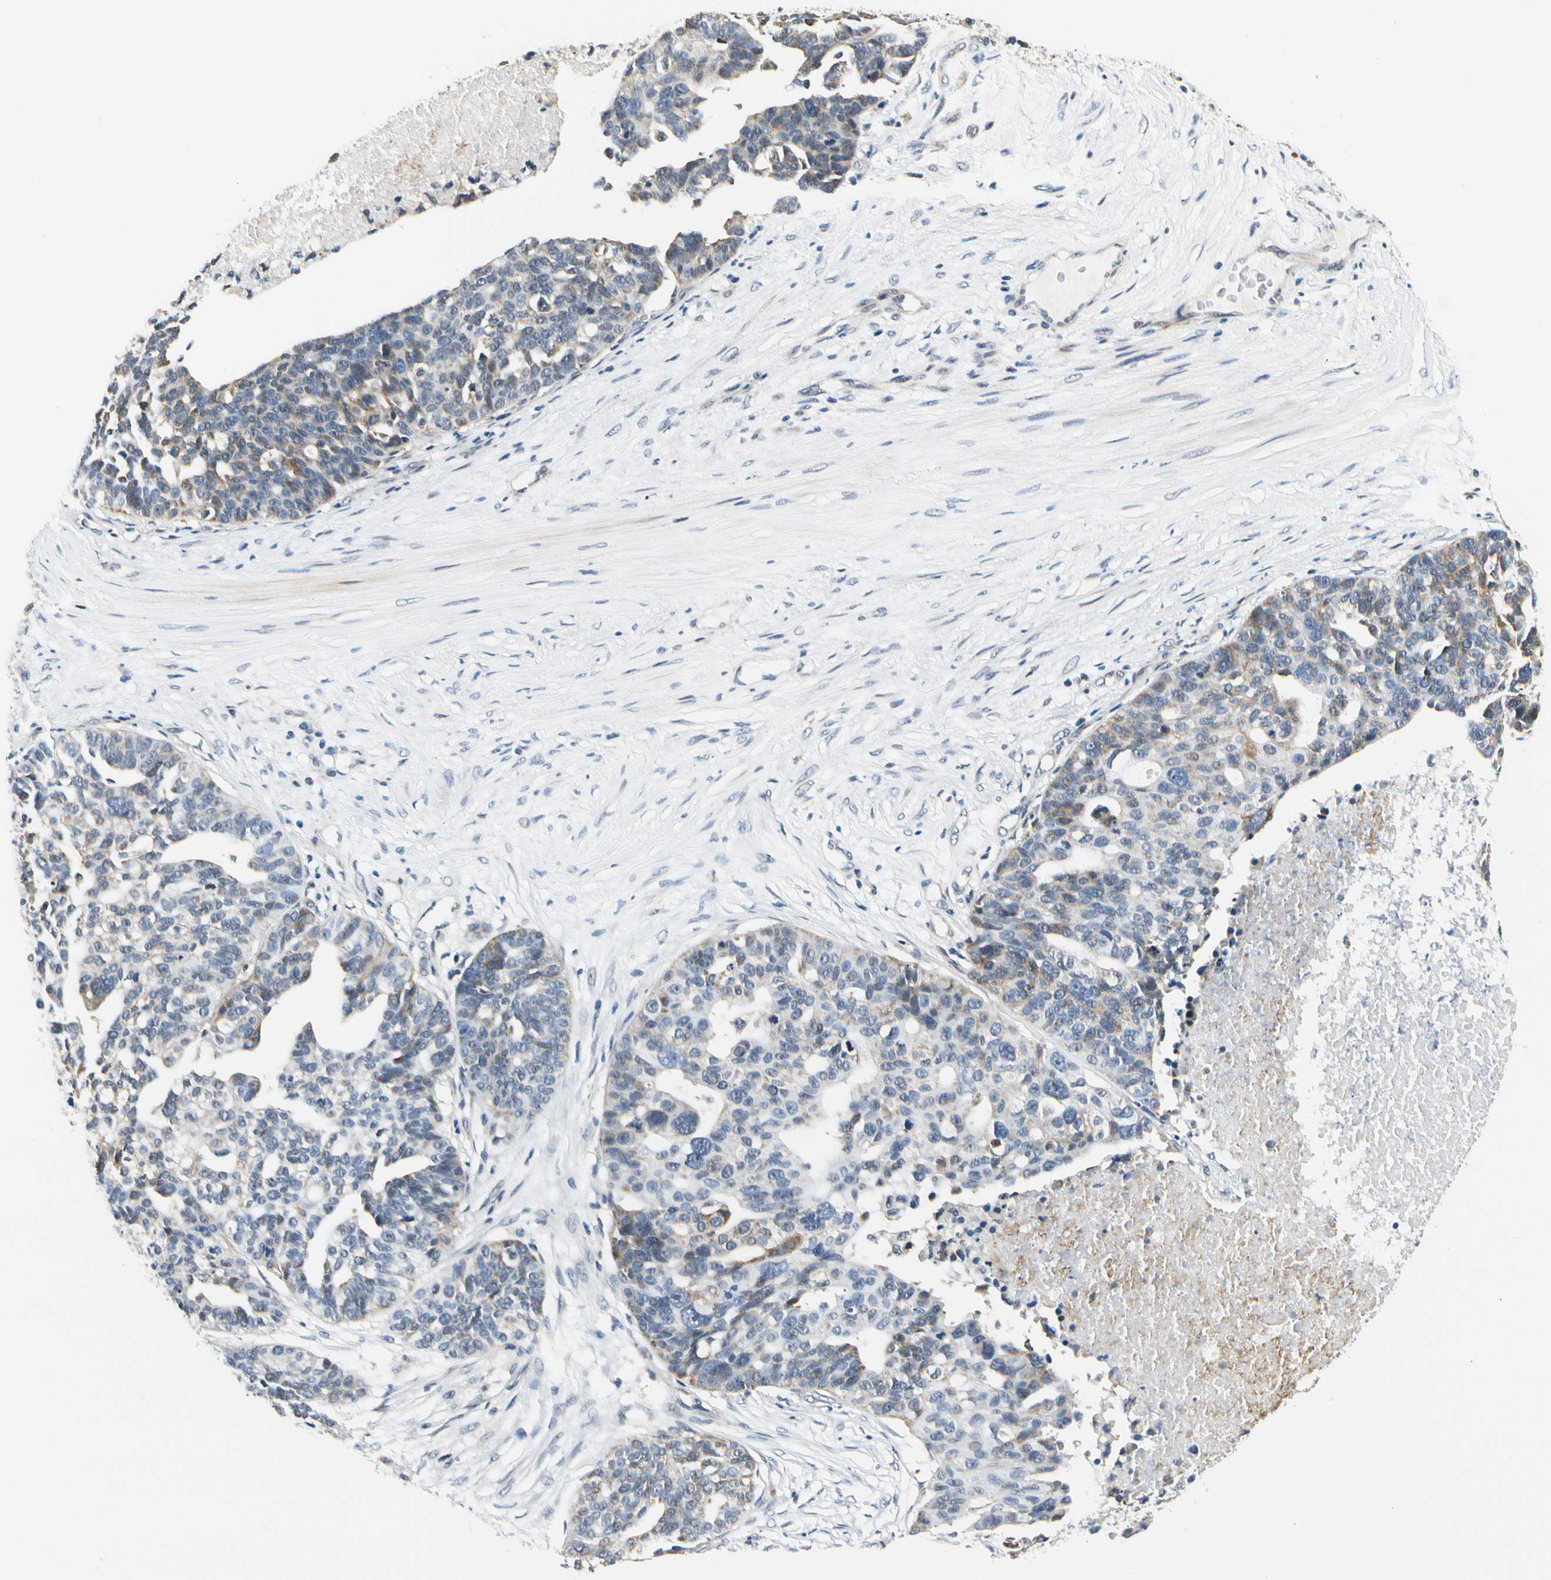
{"staining": {"intensity": "weak", "quantity": "25%-75%", "location": "cytoplasmic/membranous"}, "tissue": "ovarian cancer", "cell_type": "Tumor cells", "image_type": "cancer", "snomed": [{"axis": "morphology", "description": "Cystadenocarcinoma, serous, NOS"}, {"axis": "topography", "description": "Ovary"}], "caption": "Immunohistochemistry of human ovarian serous cystadenocarcinoma demonstrates low levels of weak cytoplasmic/membranous expression in approximately 25%-75% of tumor cells. Ihc stains the protein of interest in brown and the nuclei are stained blue.", "gene": "PDK2", "patient": {"sex": "female", "age": 59}}